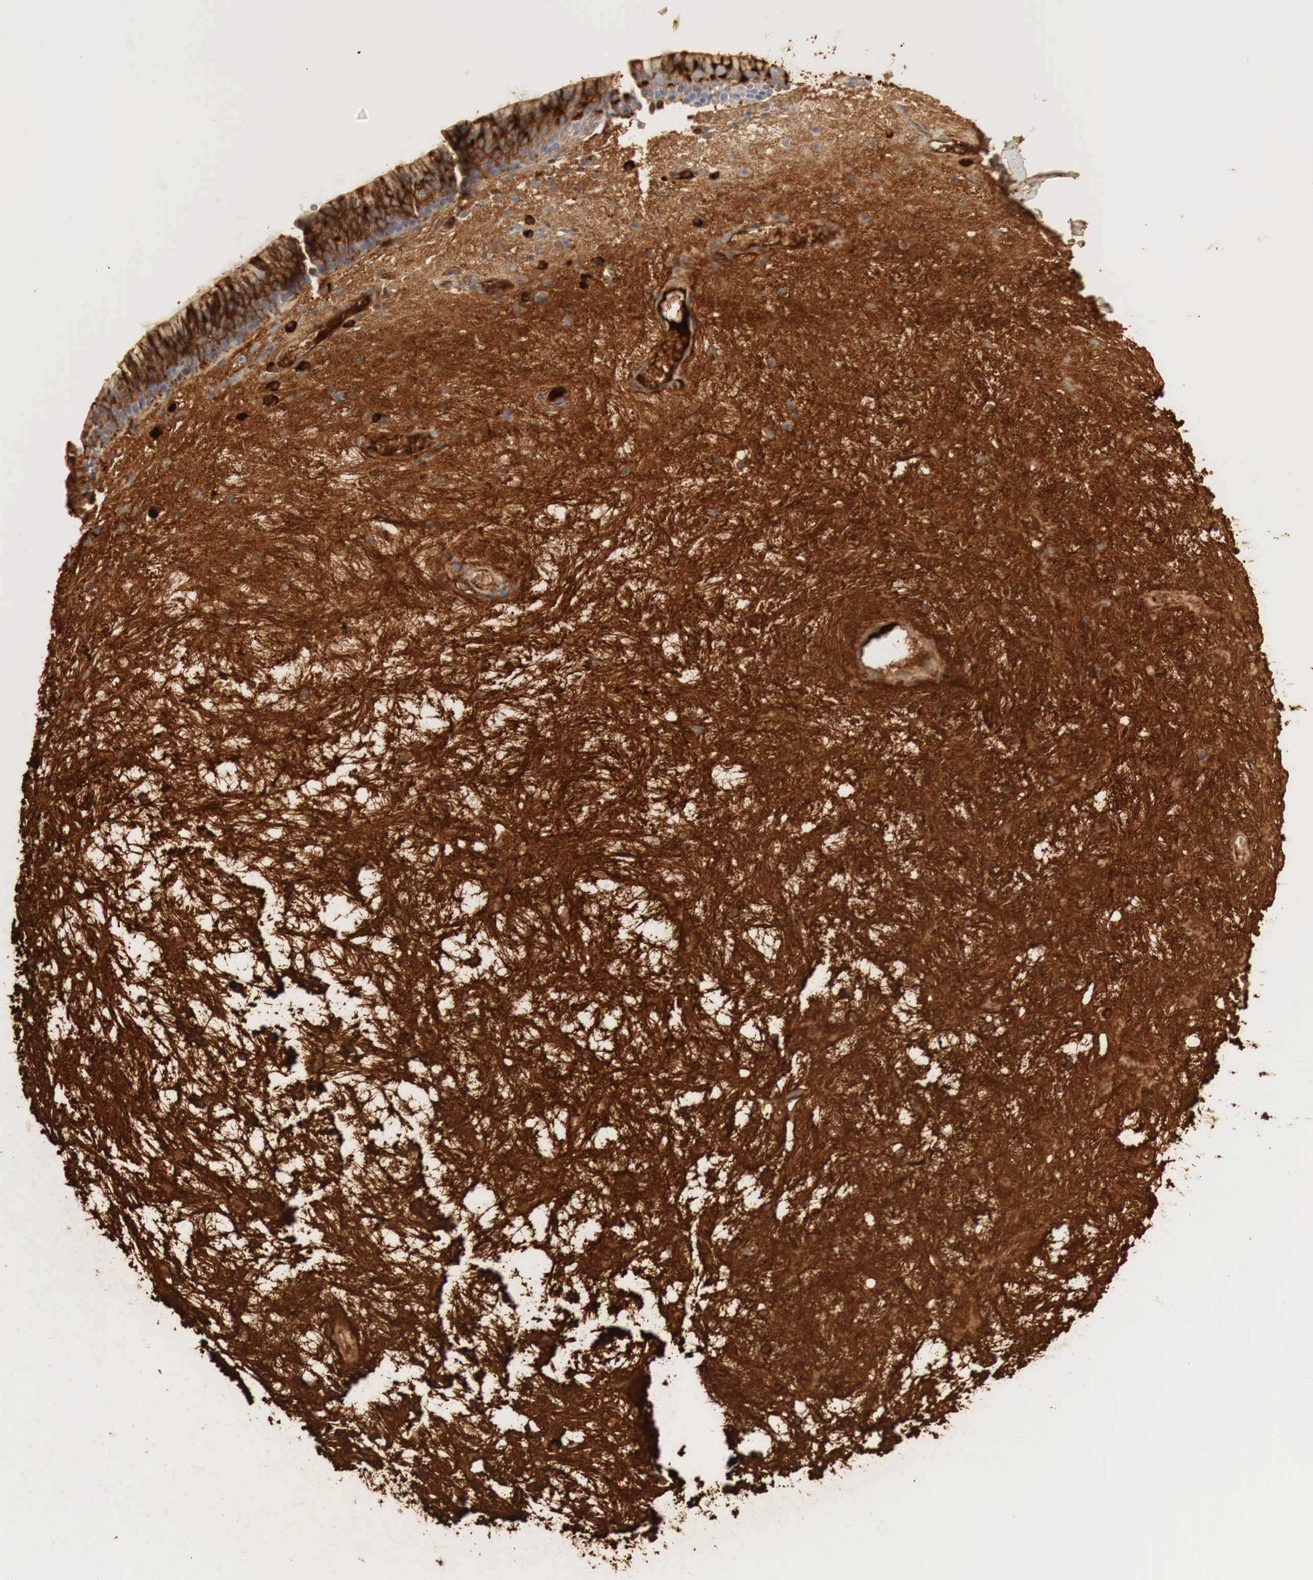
{"staining": {"intensity": "strong", "quantity": ">75%", "location": "cytoplasmic/membranous"}, "tissue": "nasopharynx", "cell_type": "Respiratory epithelial cells", "image_type": "normal", "snomed": [{"axis": "morphology", "description": "Normal tissue, NOS"}, {"axis": "topography", "description": "Nasopharynx"}], "caption": "An IHC micrograph of normal tissue is shown. Protein staining in brown highlights strong cytoplasmic/membranous positivity in nasopharynx within respiratory epithelial cells.", "gene": "IGLC3", "patient": {"sex": "female", "age": 78}}